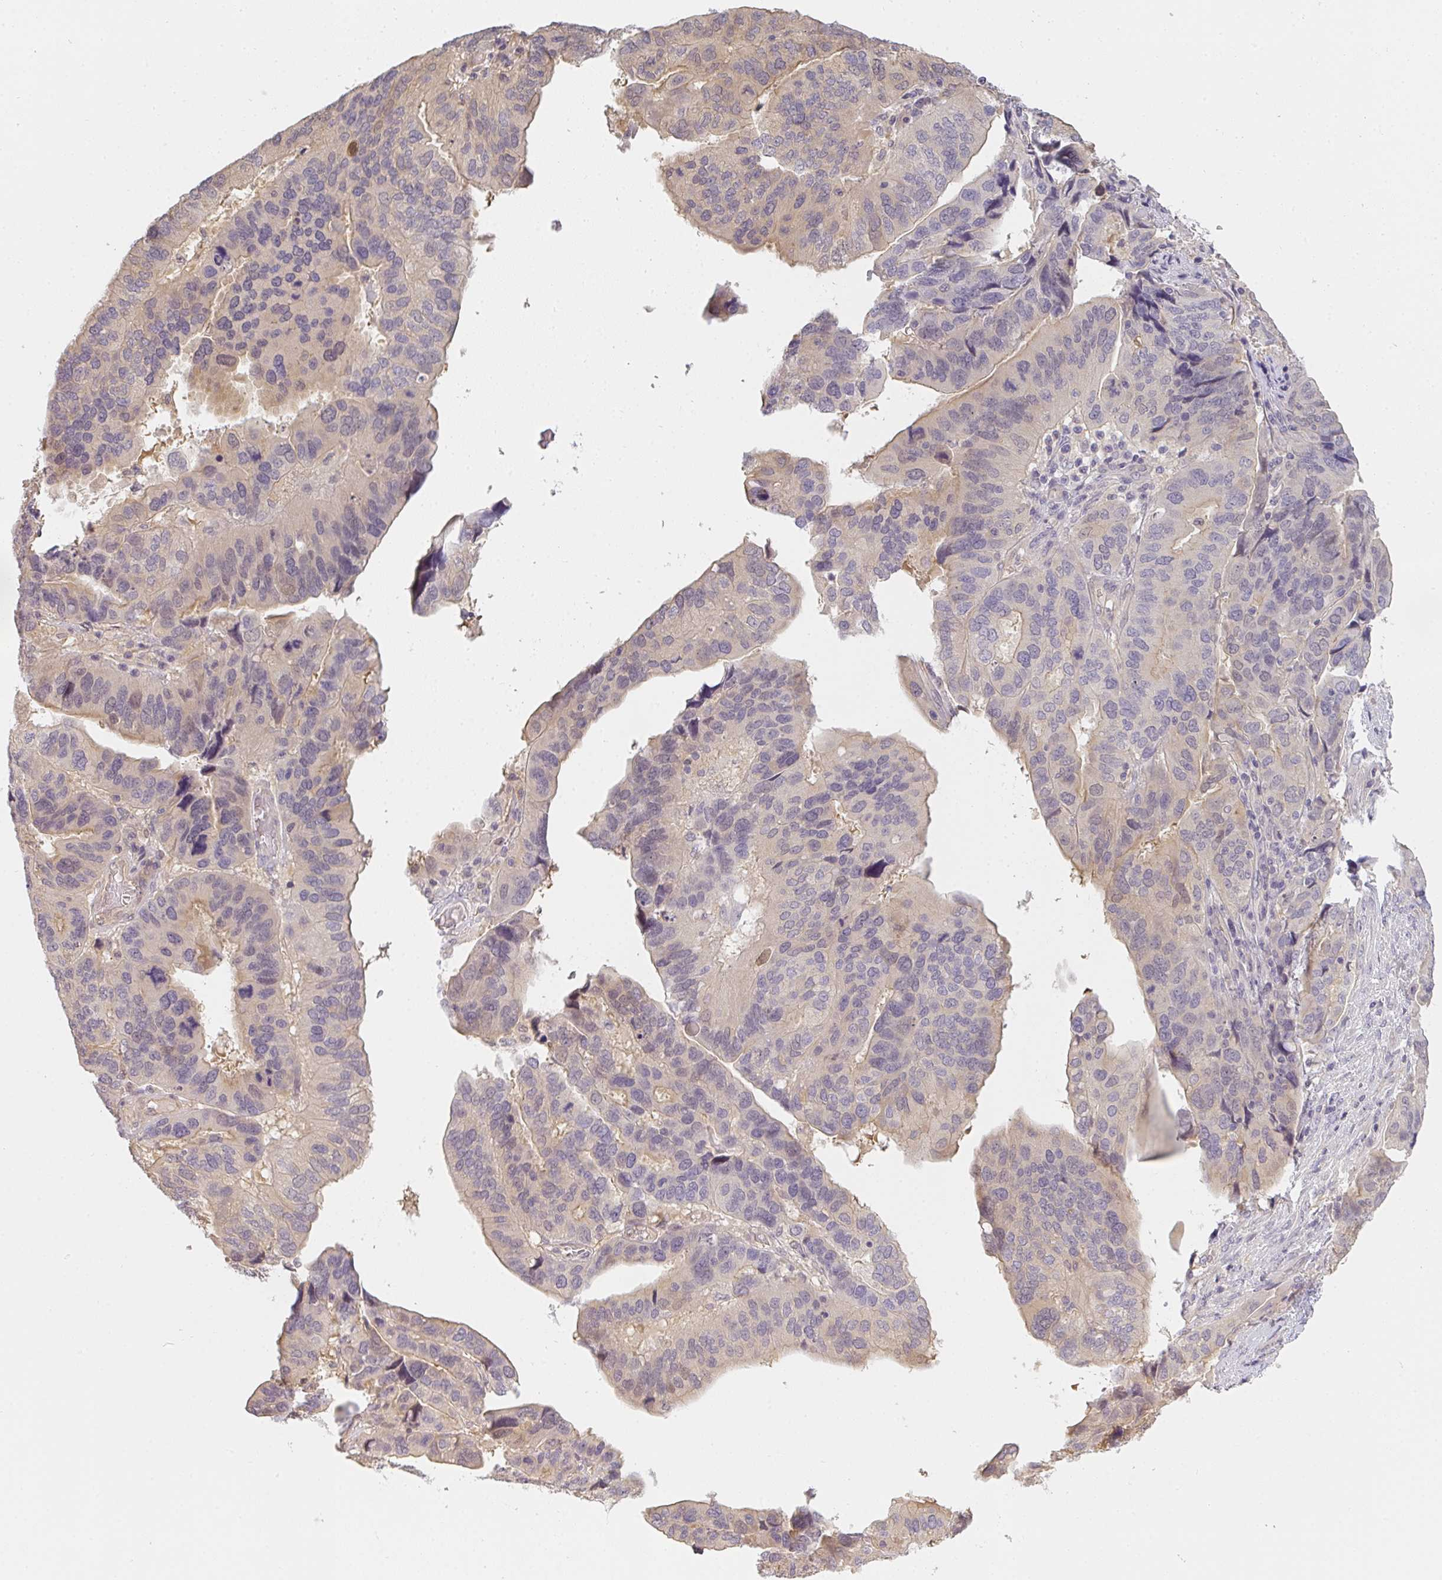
{"staining": {"intensity": "weak", "quantity": "25%-75%", "location": "cytoplasmic/membranous"}, "tissue": "ovarian cancer", "cell_type": "Tumor cells", "image_type": "cancer", "snomed": [{"axis": "morphology", "description": "Cystadenocarcinoma, serous, NOS"}, {"axis": "topography", "description": "Ovary"}], "caption": "Immunohistochemical staining of ovarian serous cystadenocarcinoma displays low levels of weak cytoplasmic/membranous positivity in about 25%-75% of tumor cells.", "gene": "GSDMB", "patient": {"sex": "female", "age": 79}}